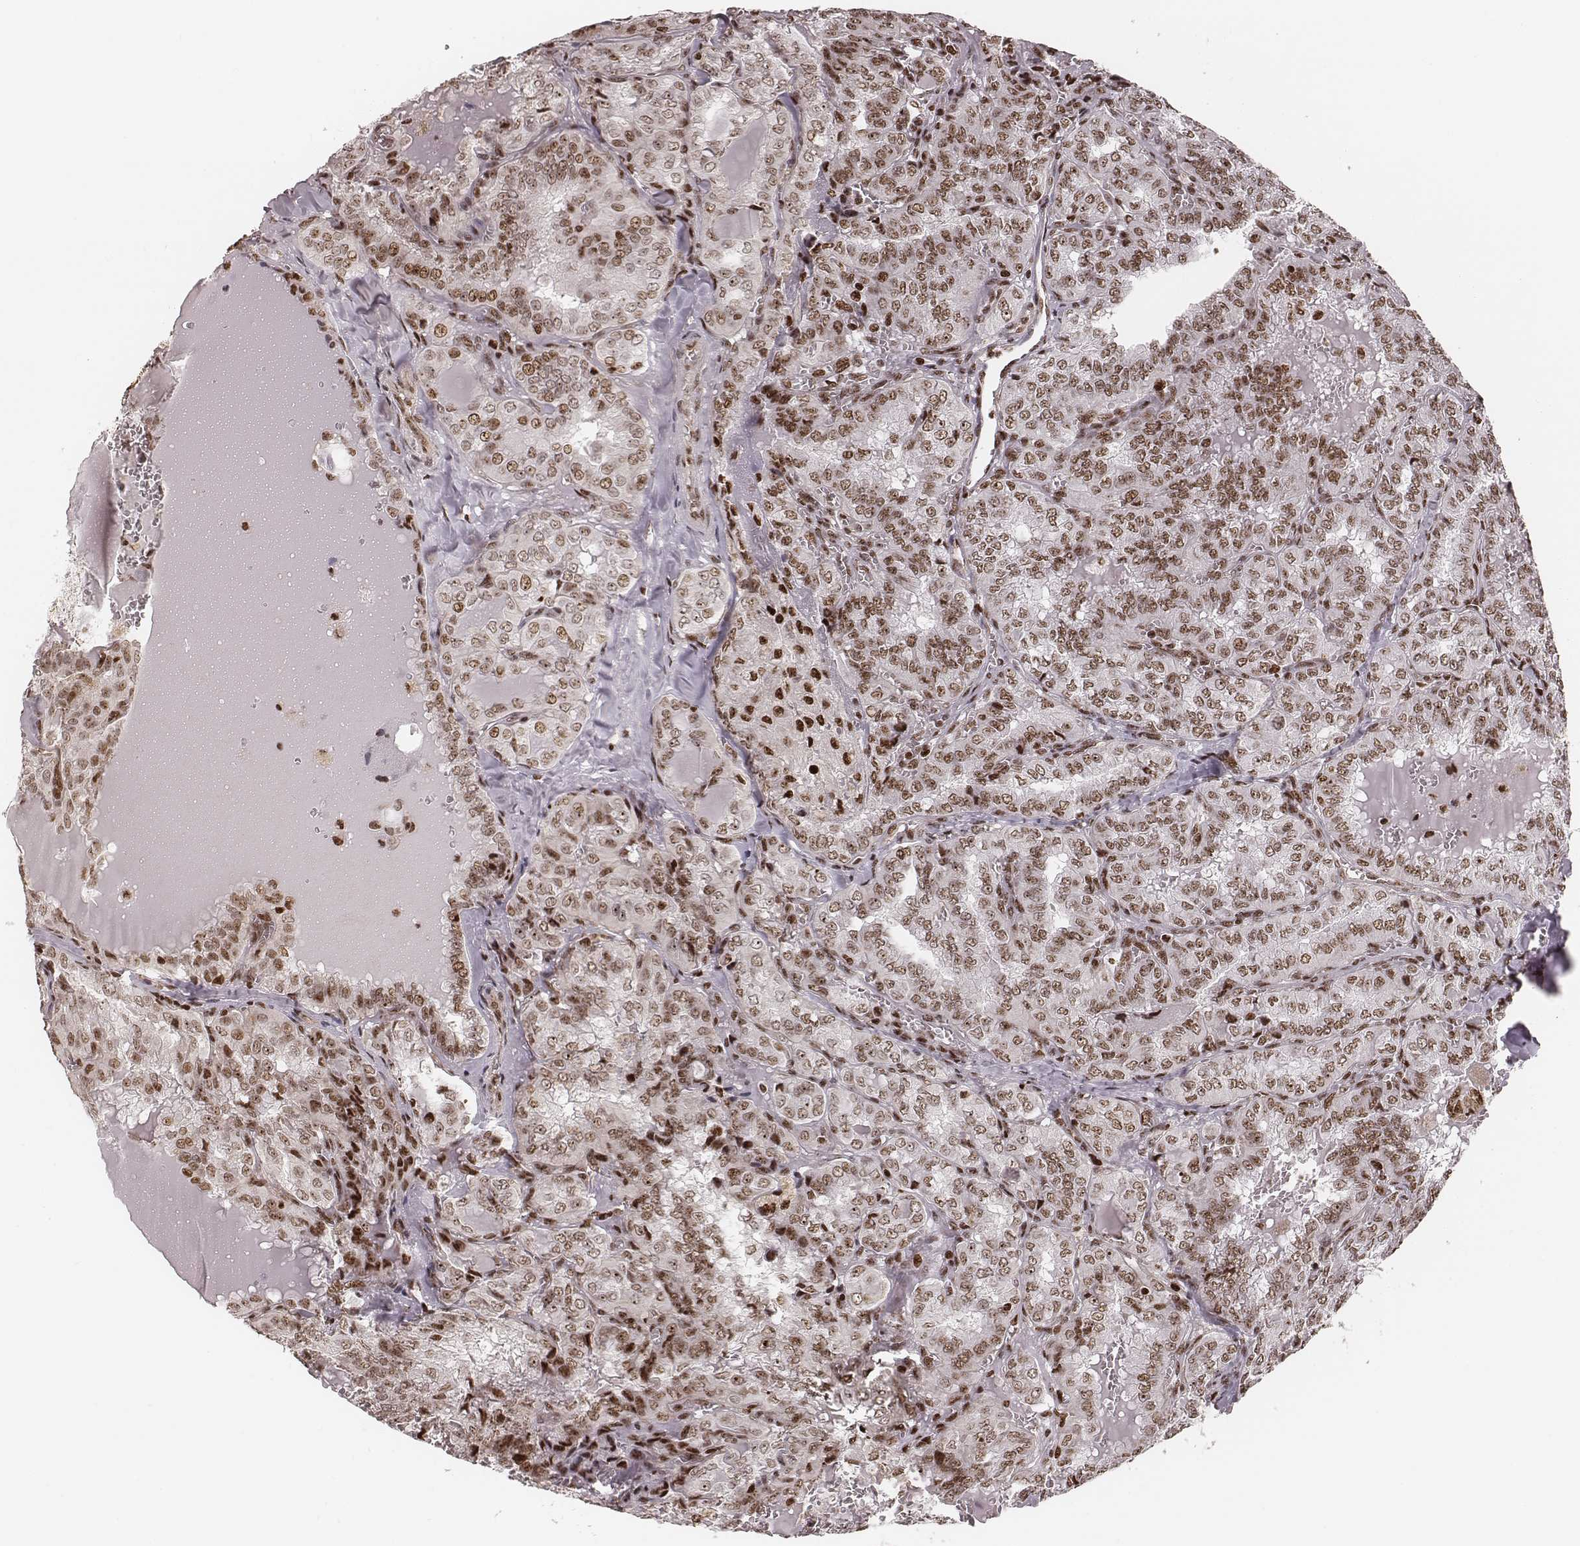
{"staining": {"intensity": "moderate", "quantity": ">75%", "location": "nuclear"}, "tissue": "thyroid cancer", "cell_type": "Tumor cells", "image_type": "cancer", "snomed": [{"axis": "morphology", "description": "Papillary adenocarcinoma, NOS"}, {"axis": "topography", "description": "Thyroid gland"}], "caption": "Thyroid cancer tissue shows moderate nuclear expression in about >75% of tumor cells, visualized by immunohistochemistry.", "gene": "VRK3", "patient": {"sex": "female", "age": 41}}